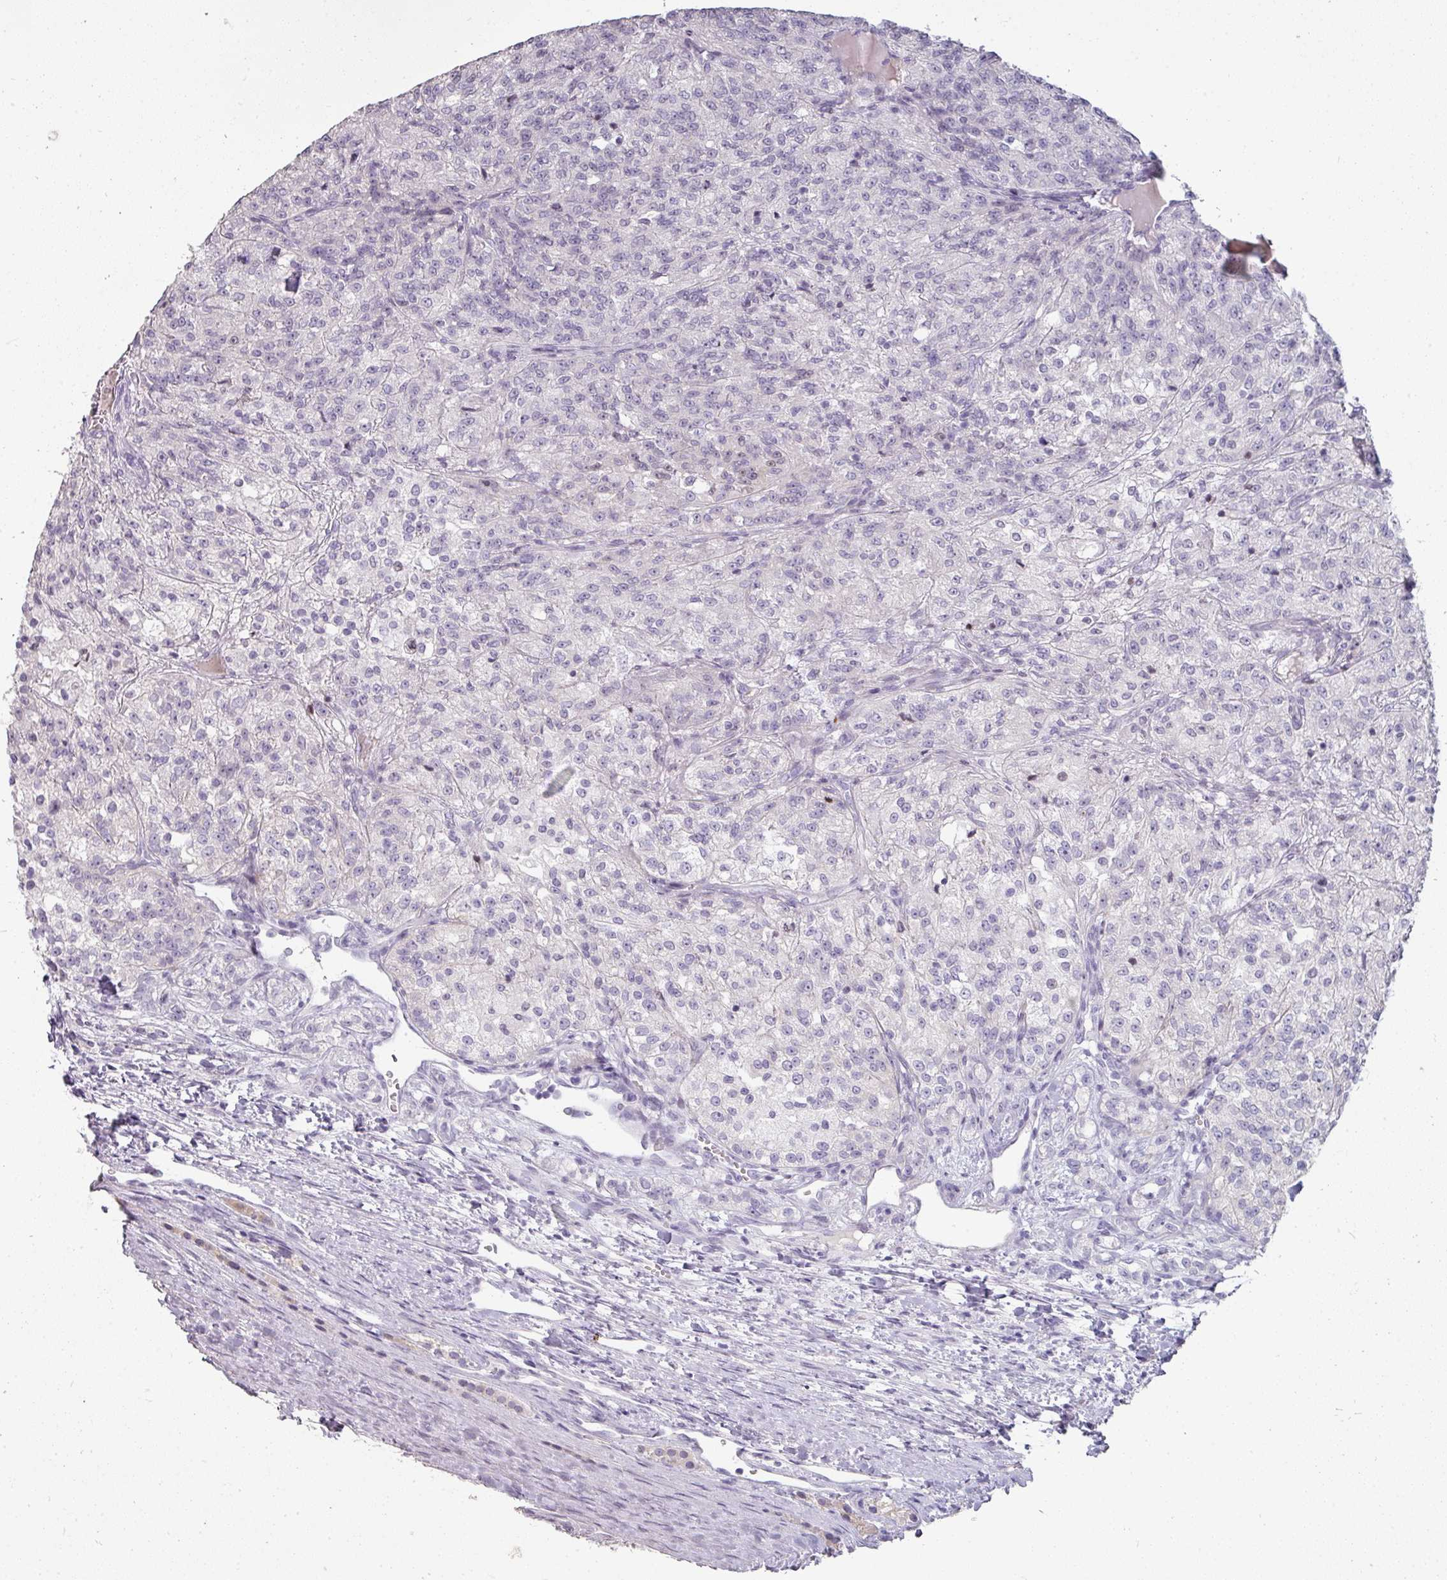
{"staining": {"intensity": "negative", "quantity": "none", "location": "none"}, "tissue": "renal cancer", "cell_type": "Tumor cells", "image_type": "cancer", "snomed": [{"axis": "morphology", "description": "Adenocarcinoma, NOS"}, {"axis": "topography", "description": "Kidney"}], "caption": "High magnification brightfield microscopy of renal cancer stained with DAB (brown) and counterstained with hematoxylin (blue): tumor cells show no significant staining.", "gene": "GTF2H3", "patient": {"sex": "female", "age": 63}}